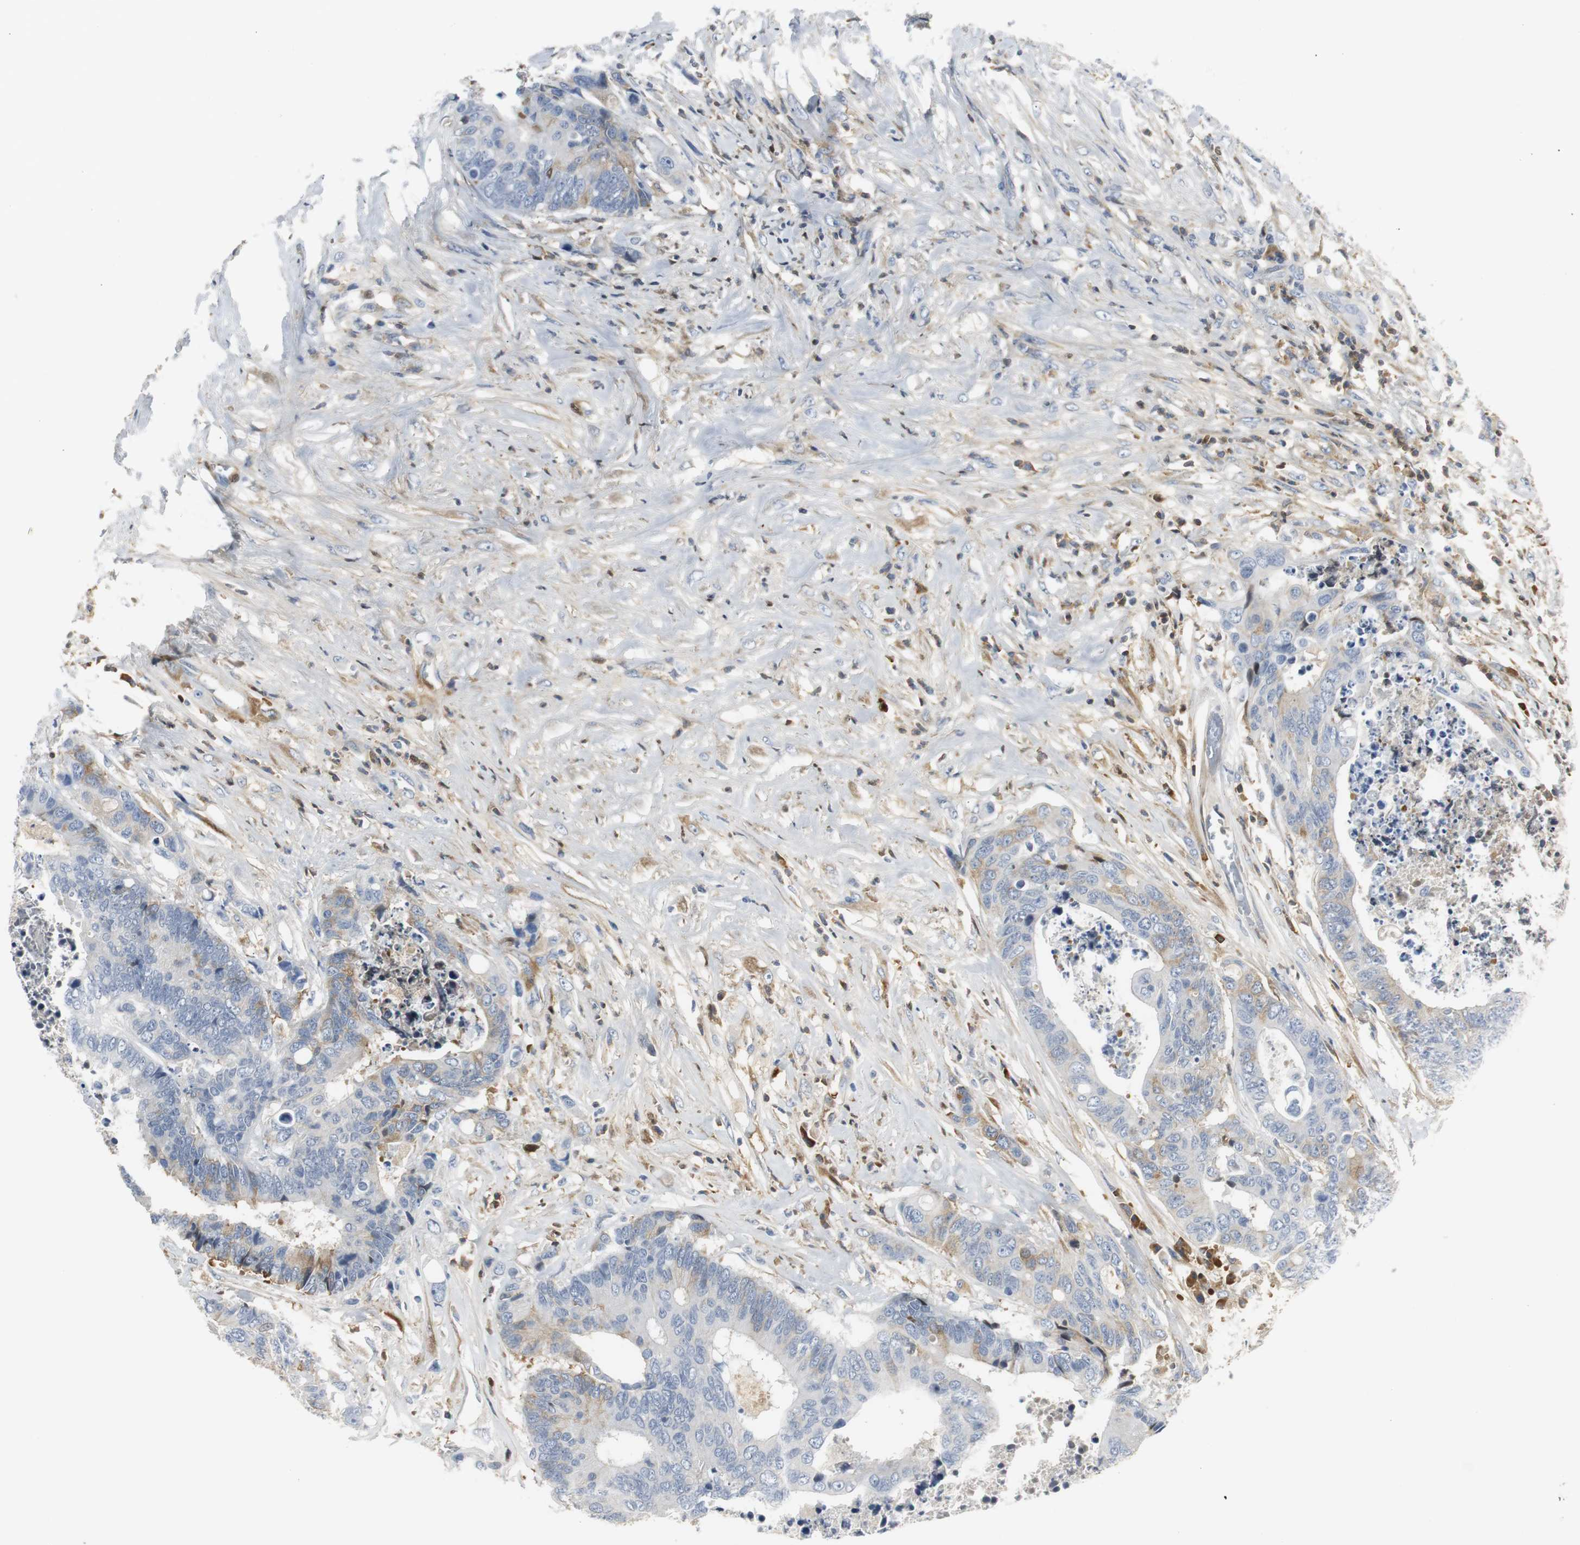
{"staining": {"intensity": "weak", "quantity": "<25%", "location": "cytoplasmic/membranous"}, "tissue": "colorectal cancer", "cell_type": "Tumor cells", "image_type": "cancer", "snomed": [{"axis": "morphology", "description": "Adenocarcinoma, NOS"}, {"axis": "topography", "description": "Rectum"}], "caption": "The photomicrograph displays no significant staining in tumor cells of colorectal adenocarcinoma.", "gene": "SERPINF1", "patient": {"sex": "male", "age": 55}}